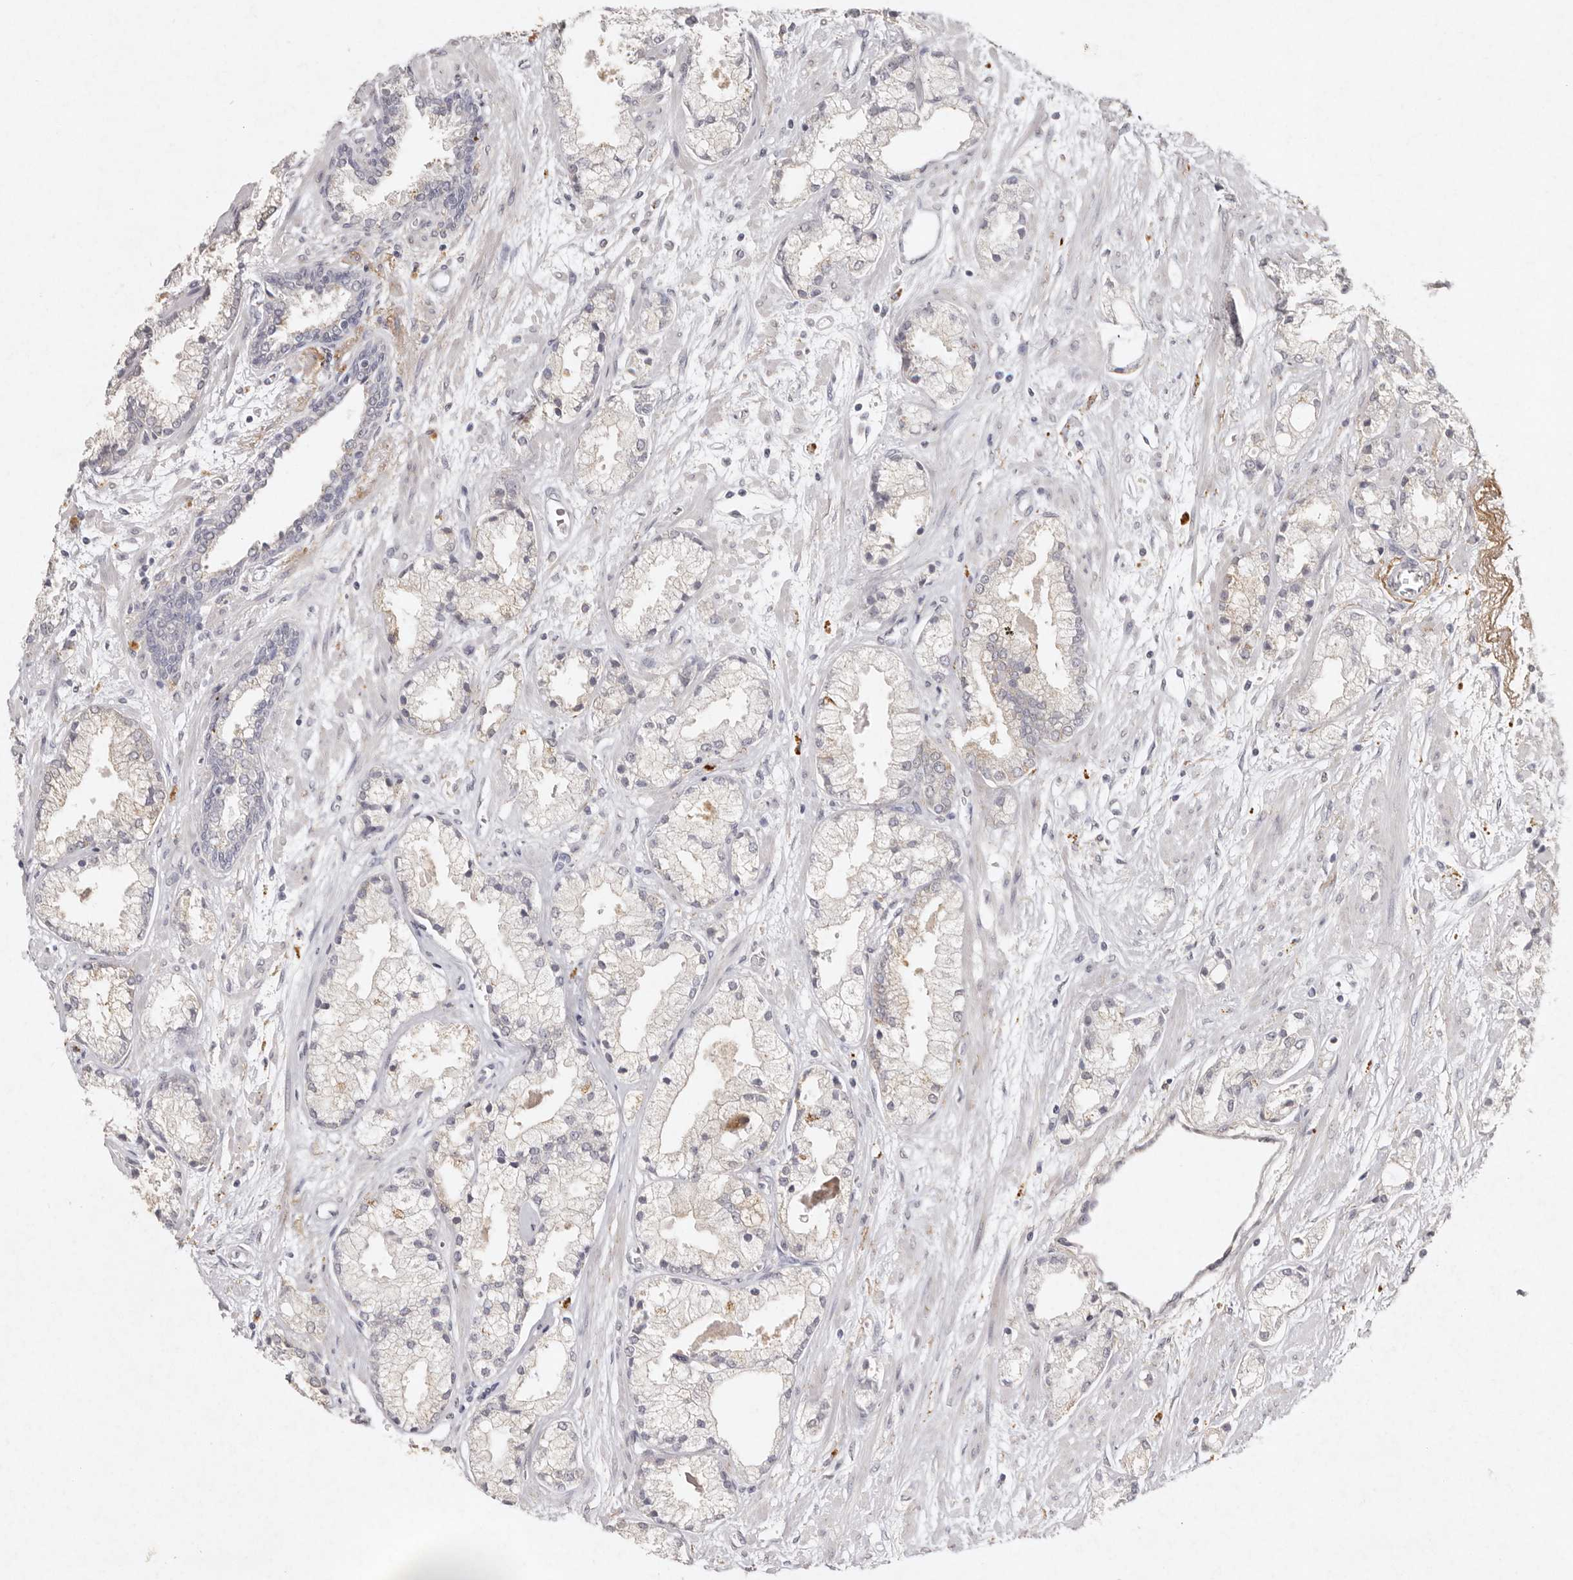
{"staining": {"intensity": "moderate", "quantity": "<25%", "location": "cytoplasmic/membranous"}, "tissue": "prostate cancer", "cell_type": "Tumor cells", "image_type": "cancer", "snomed": [{"axis": "morphology", "description": "Adenocarcinoma, High grade"}, {"axis": "topography", "description": "Prostate"}], "caption": "A brown stain shows moderate cytoplasmic/membranous positivity of a protein in prostate cancer (high-grade adenocarcinoma) tumor cells.", "gene": "FAM185A", "patient": {"sex": "male", "age": 50}}